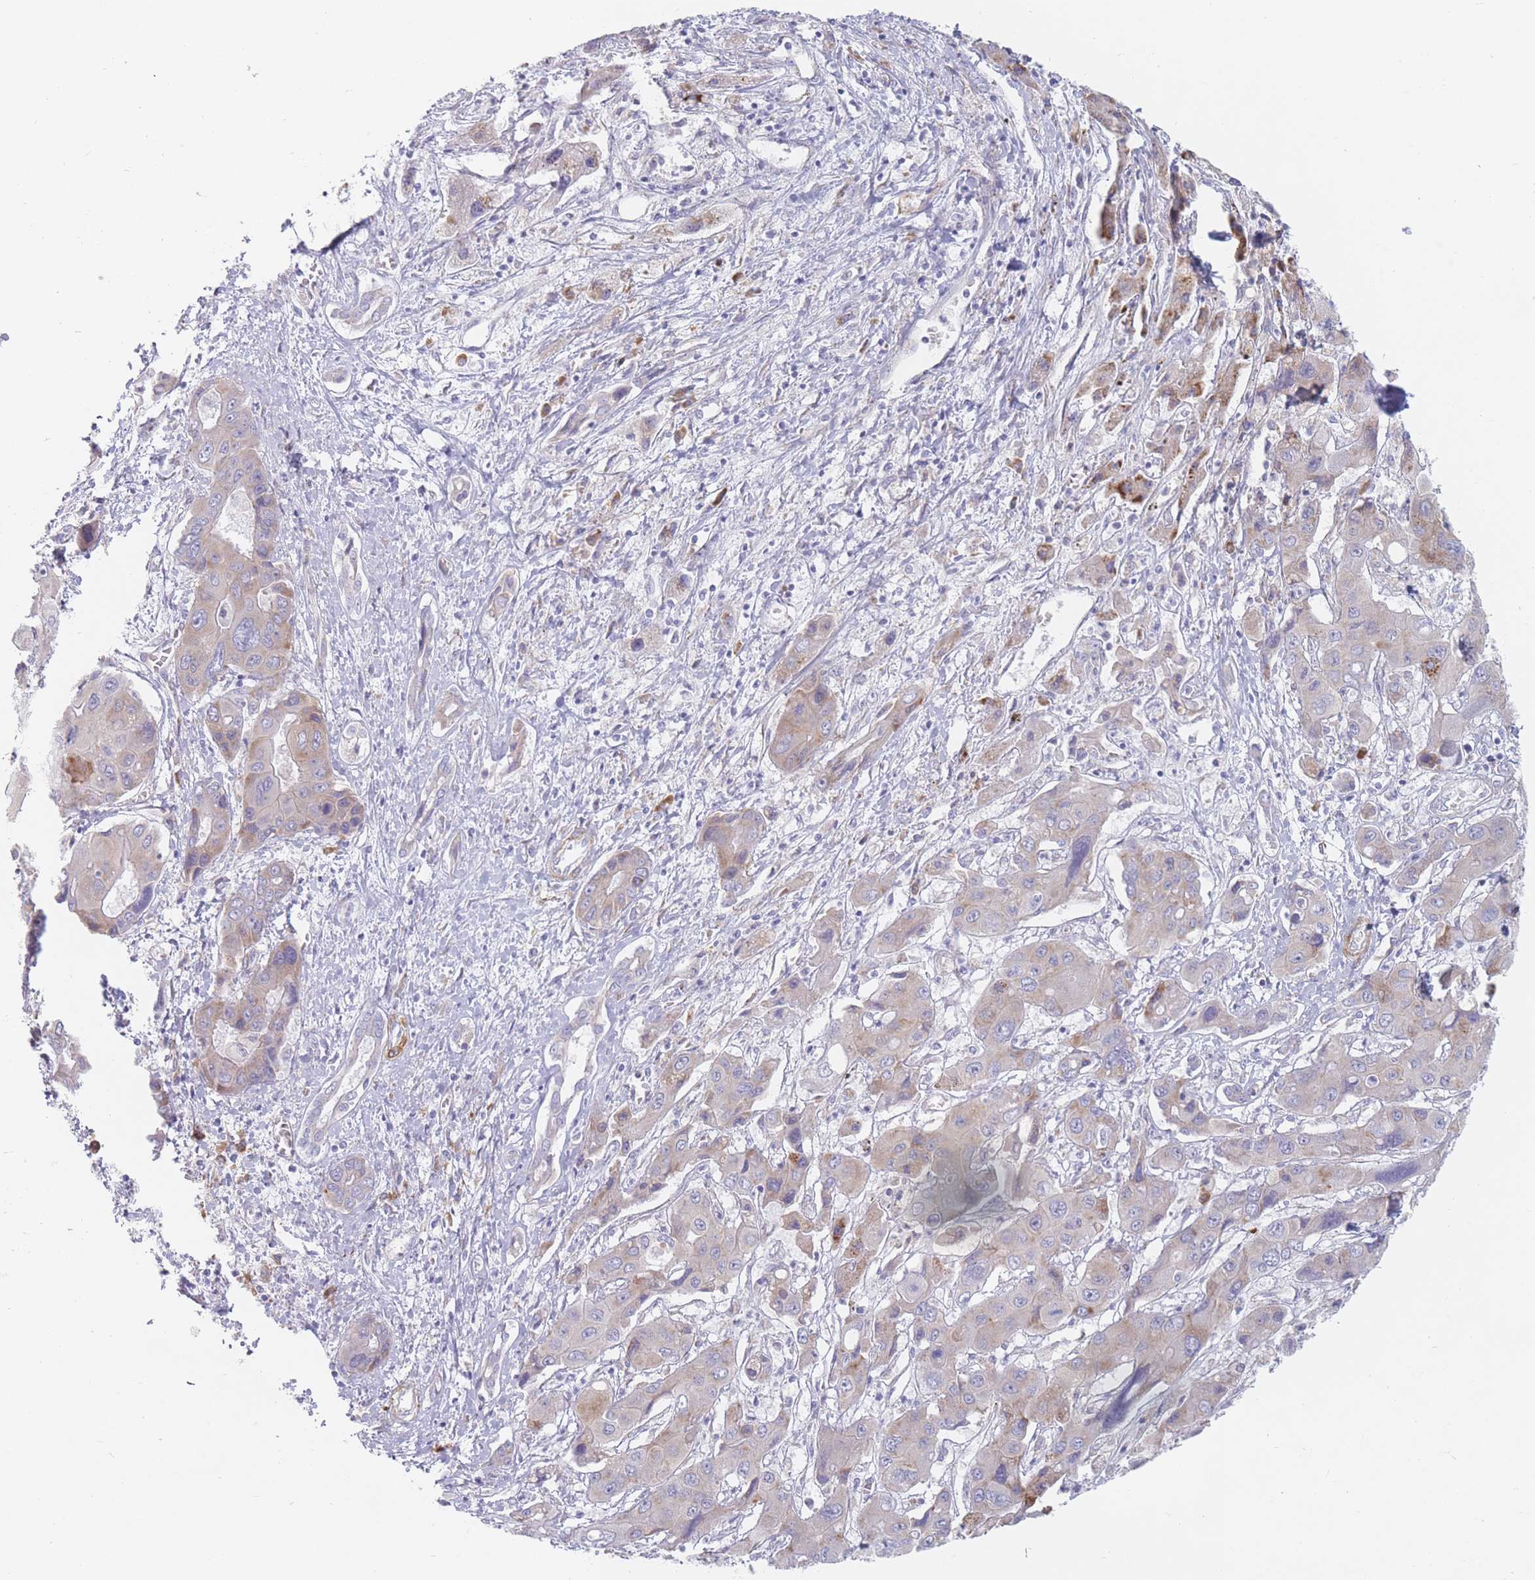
{"staining": {"intensity": "weak", "quantity": "25%-75%", "location": "cytoplasmic/membranous"}, "tissue": "liver cancer", "cell_type": "Tumor cells", "image_type": "cancer", "snomed": [{"axis": "morphology", "description": "Cholangiocarcinoma"}, {"axis": "topography", "description": "Liver"}], "caption": "This histopathology image displays IHC staining of human liver cholangiocarcinoma, with low weak cytoplasmic/membranous staining in about 25%-75% of tumor cells.", "gene": "ERBIN", "patient": {"sex": "male", "age": 67}}